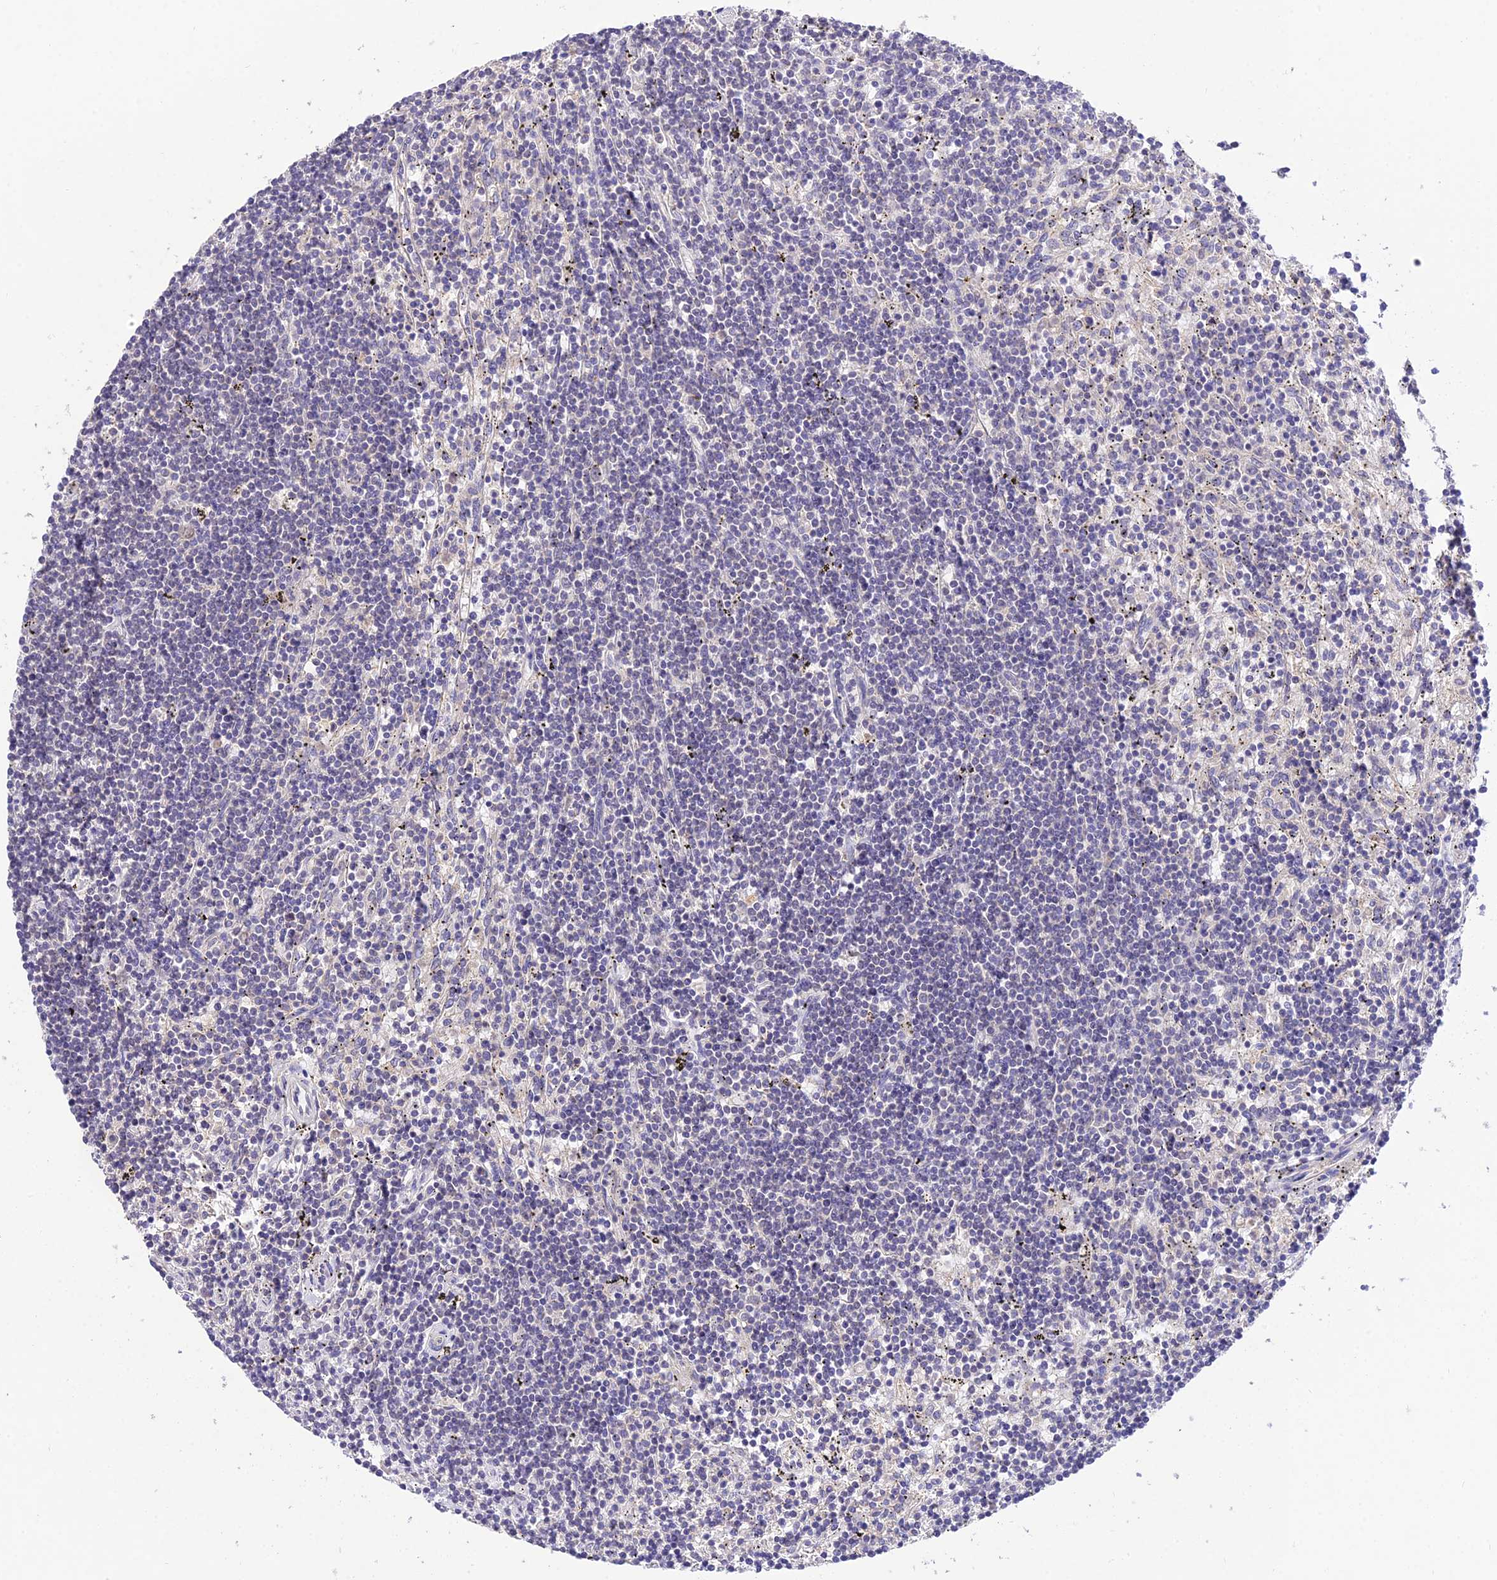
{"staining": {"intensity": "negative", "quantity": "none", "location": "none"}, "tissue": "lymphoma", "cell_type": "Tumor cells", "image_type": "cancer", "snomed": [{"axis": "morphology", "description": "Malignant lymphoma, non-Hodgkin's type, Low grade"}, {"axis": "topography", "description": "Spleen"}], "caption": "The immunohistochemistry (IHC) histopathology image has no significant staining in tumor cells of malignant lymphoma, non-Hodgkin's type (low-grade) tissue.", "gene": "PGK1", "patient": {"sex": "male", "age": 76}}